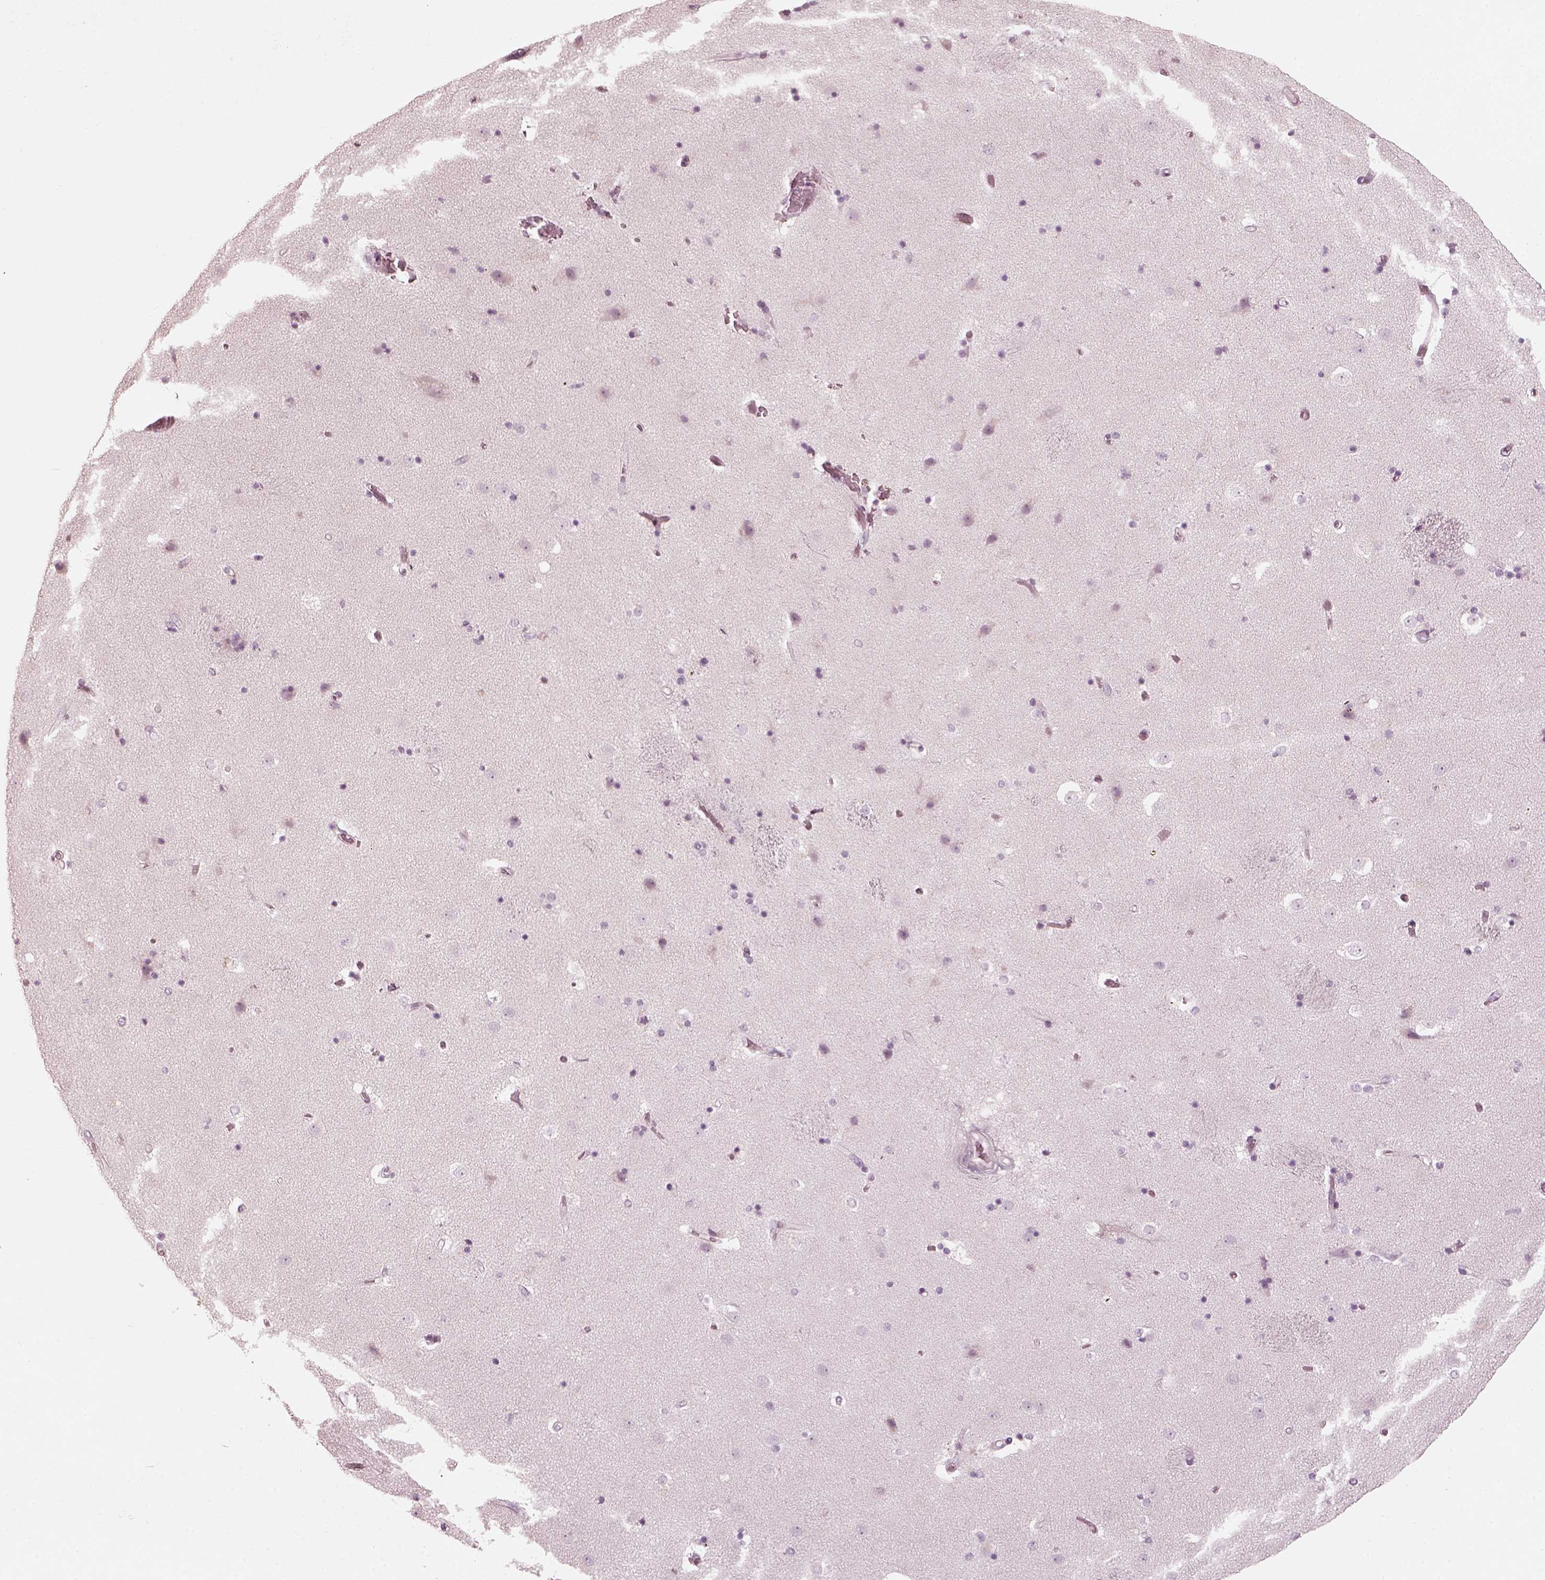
{"staining": {"intensity": "negative", "quantity": "none", "location": "none"}, "tissue": "caudate", "cell_type": "Glial cells", "image_type": "normal", "snomed": [{"axis": "morphology", "description": "Normal tissue, NOS"}, {"axis": "topography", "description": "Lateral ventricle wall"}], "caption": "DAB immunohistochemical staining of unremarkable human caudate reveals no significant staining in glial cells.", "gene": "SAXO2", "patient": {"sex": "female", "age": 71}}